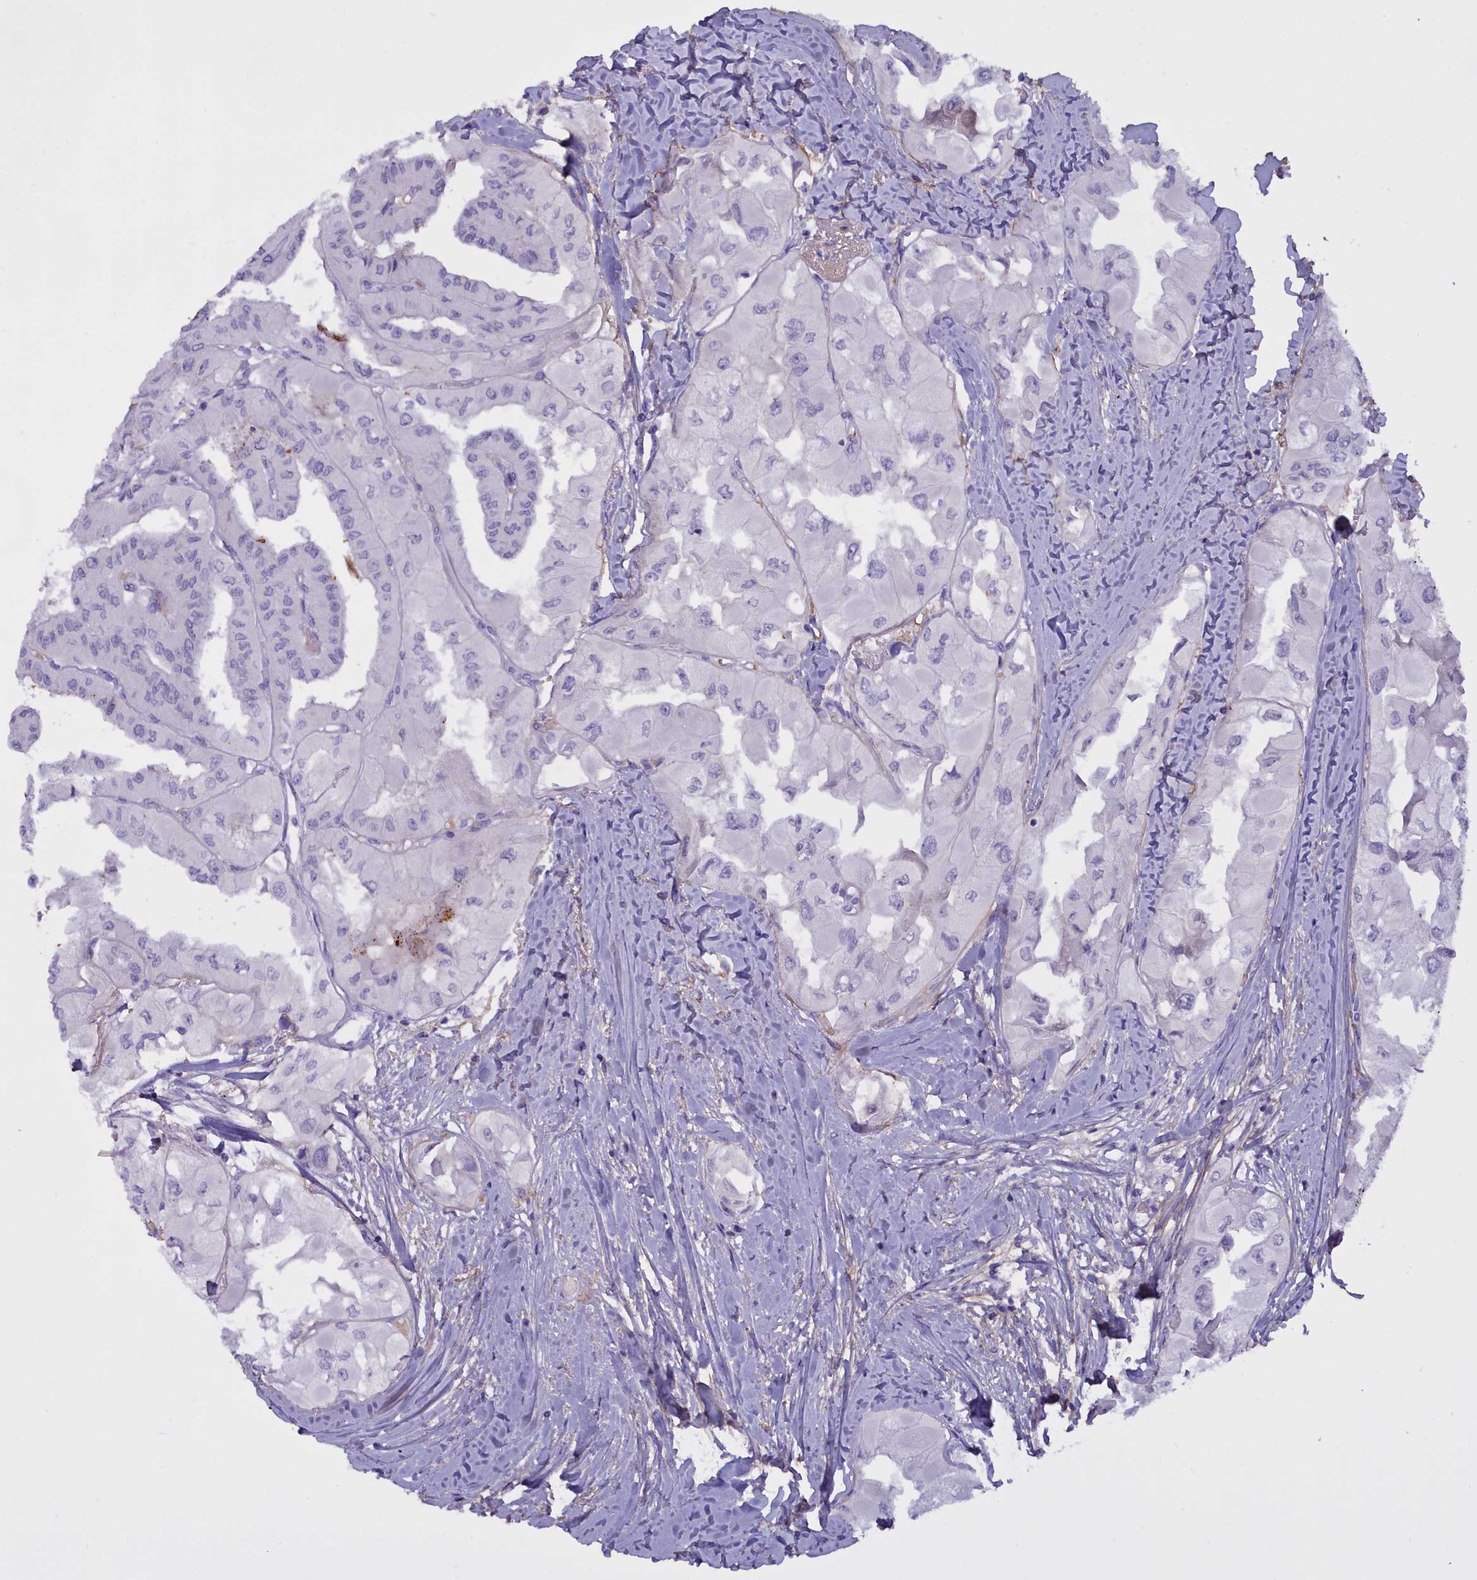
{"staining": {"intensity": "negative", "quantity": "none", "location": "none"}, "tissue": "thyroid cancer", "cell_type": "Tumor cells", "image_type": "cancer", "snomed": [{"axis": "morphology", "description": "Normal tissue, NOS"}, {"axis": "morphology", "description": "Papillary adenocarcinoma, NOS"}, {"axis": "topography", "description": "Thyroid gland"}], "caption": "High power microscopy photomicrograph of an immunohistochemistry image of thyroid cancer, revealing no significant positivity in tumor cells.", "gene": "OSTN", "patient": {"sex": "female", "age": 59}}